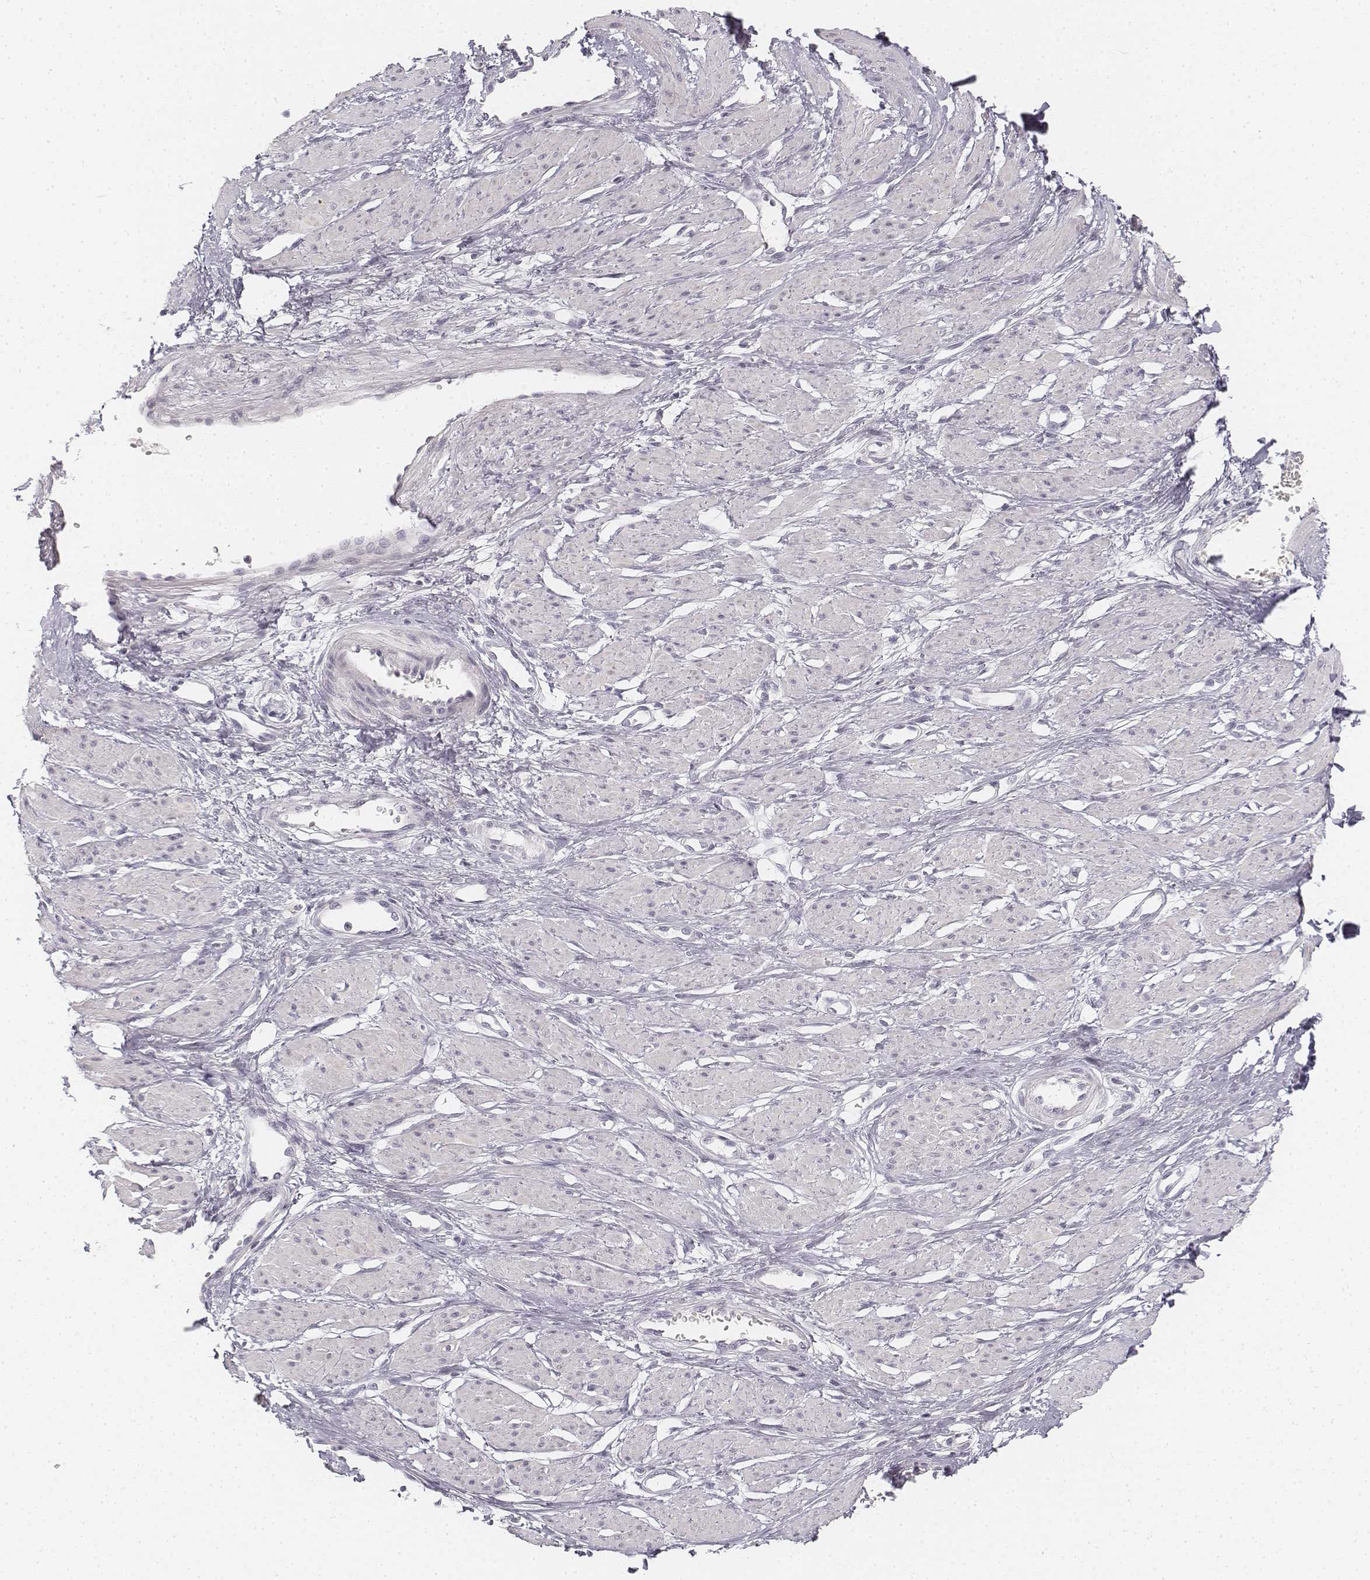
{"staining": {"intensity": "negative", "quantity": "none", "location": "none"}, "tissue": "smooth muscle", "cell_type": "Smooth muscle cells", "image_type": "normal", "snomed": [{"axis": "morphology", "description": "Normal tissue, NOS"}, {"axis": "topography", "description": "Smooth muscle"}, {"axis": "topography", "description": "Uterus"}], "caption": "The IHC photomicrograph has no significant expression in smooth muscle cells of smooth muscle. The staining is performed using DAB (3,3'-diaminobenzidine) brown chromogen with nuclei counter-stained in using hematoxylin.", "gene": "DSG4", "patient": {"sex": "female", "age": 39}}